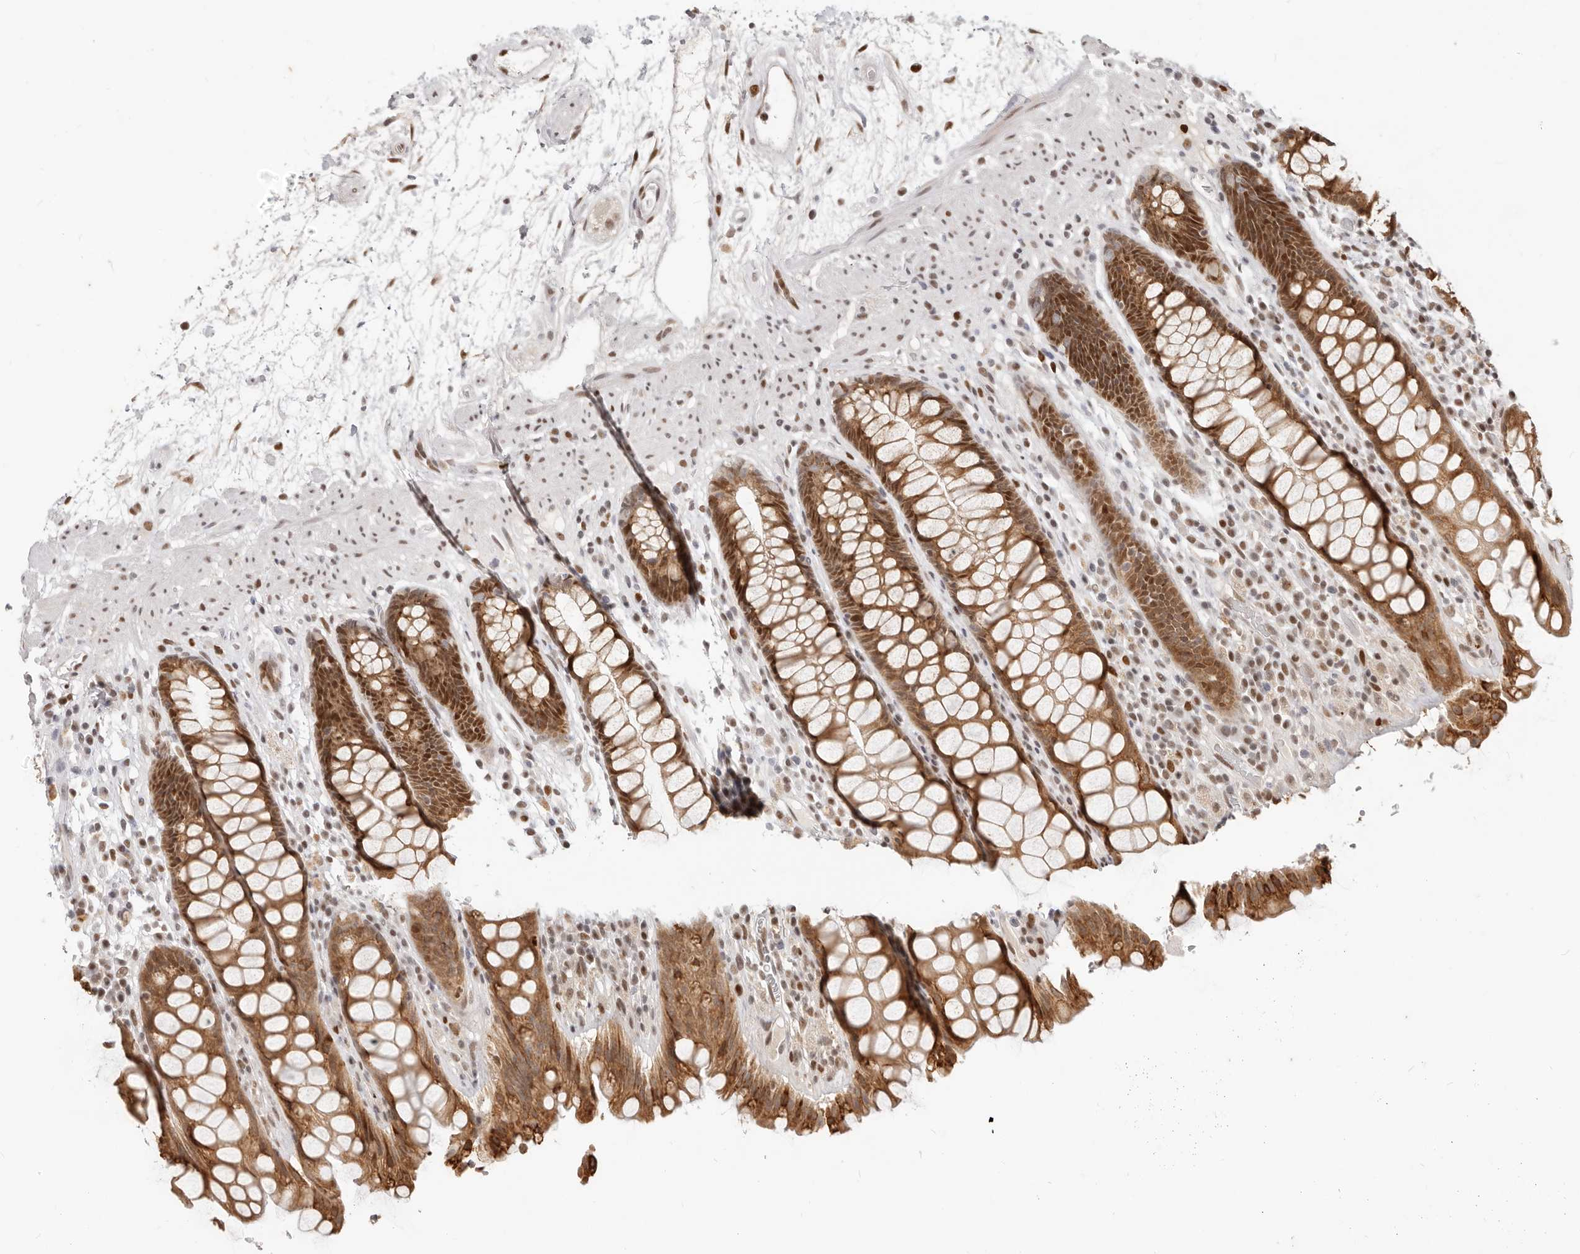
{"staining": {"intensity": "strong", "quantity": ">75%", "location": "cytoplasmic/membranous,nuclear"}, "tissue": "rectum", "cell_type": "Glandular cells", "image_type": "normal", "snomed": [{"axis": "morphology", "description": "Normal tissue, NOS"}, {"axis": "topography", "description": "Rectum"}], "caption": "Protein expression by immunohistochemistry displays strong cytoplasmic/membranous,nuclear expression in about >75% of glandular cells in normal rectum.", "gene": "RFC2", "patient": {"sex": "male", "age": 64}}